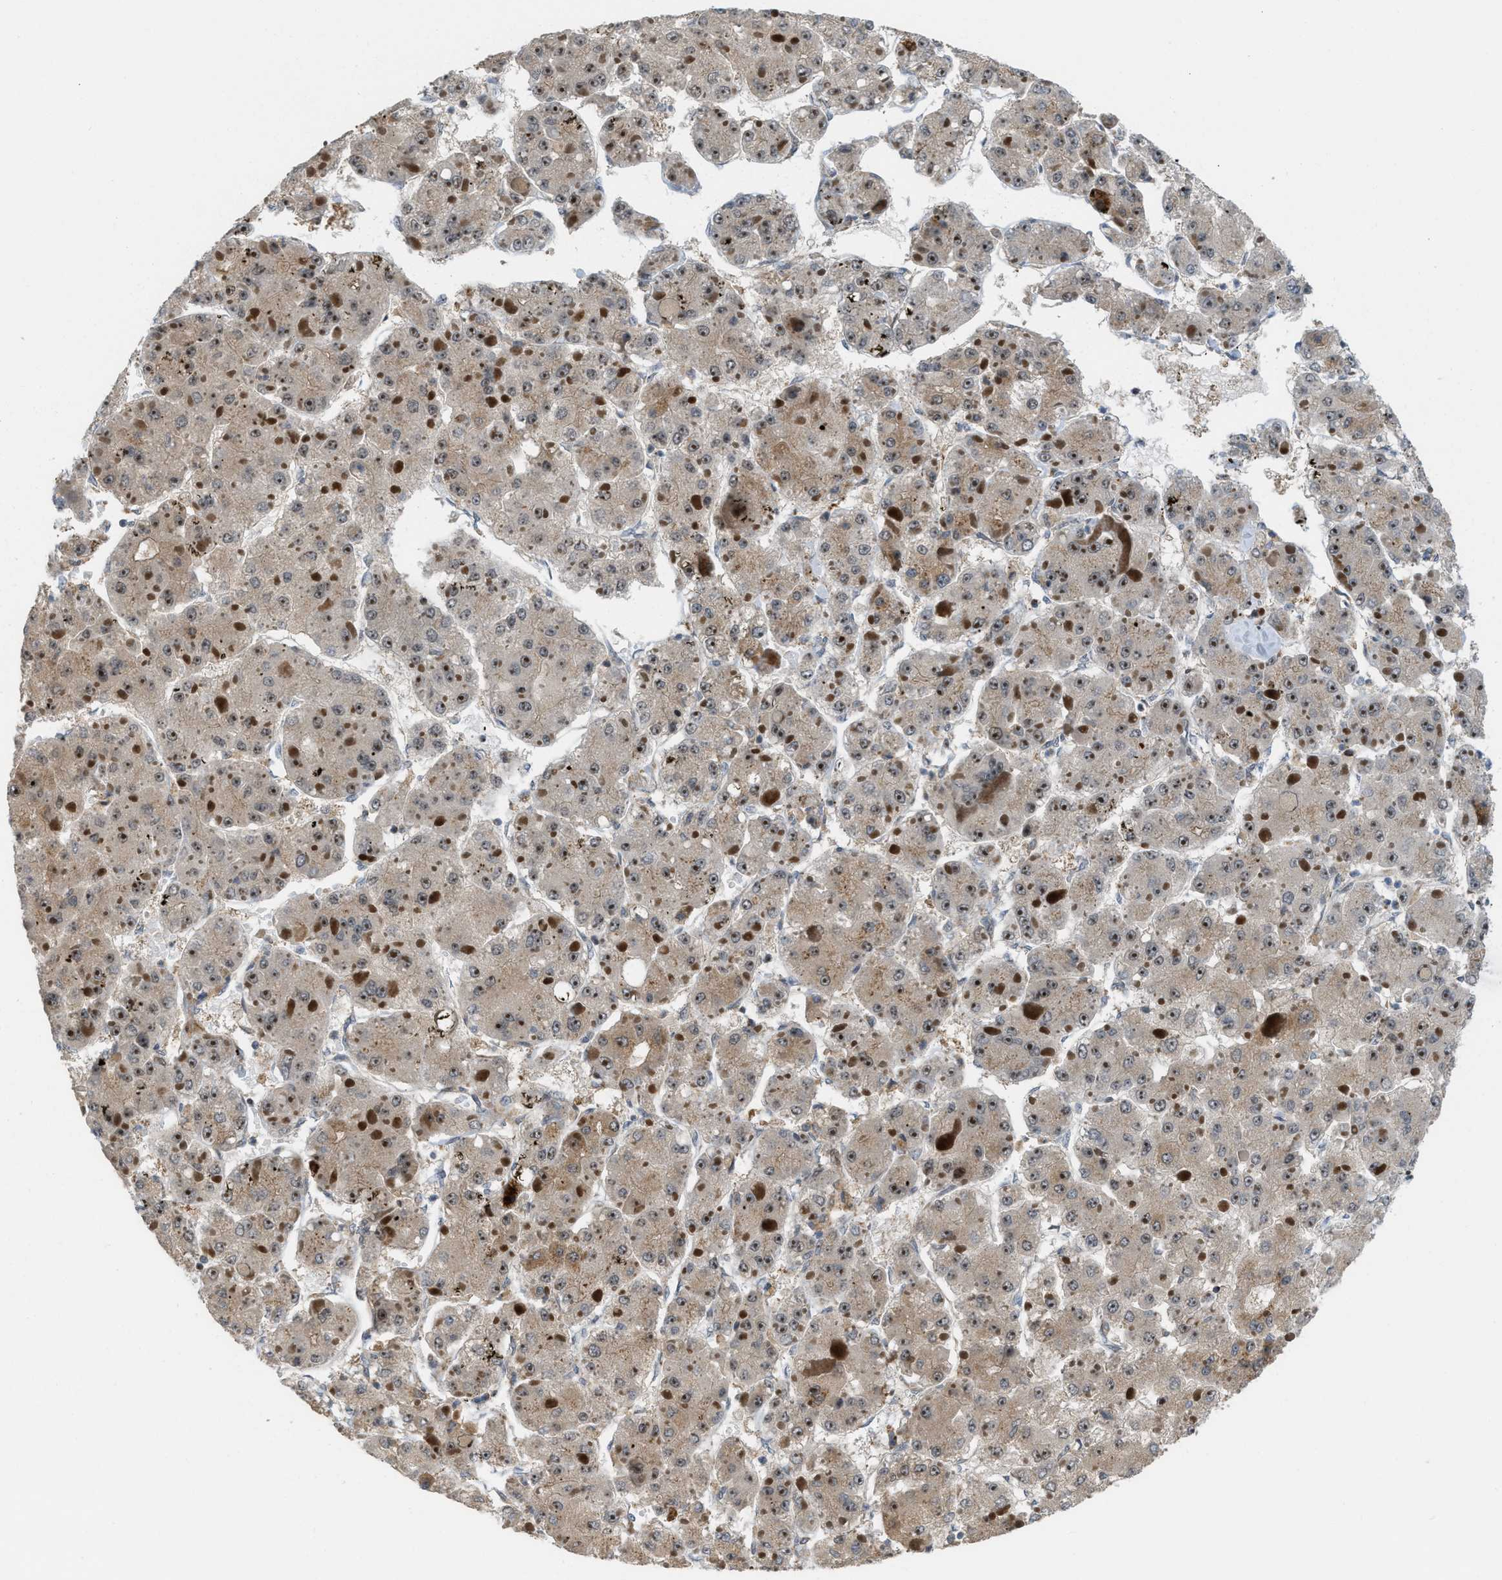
{"staining": {"intensity": "moderate", "quantity": ">75%", "location": "cytoplasmic/membranous,nuclear"}, "tissue": "liver cancer", "cell_type": "Tumor cells", "image_type": "cancer", "snomed": [{"axis": "morphology", "description": "Carcinoma, Hepatocellular, NOS"}, {"axis": "topography", "description": "Liver"}], "caption": "The photomicrograph reveals staining of liver hepatocellular carcinoma, revealing moderate cytoplasmic/membranous and nuclear protein expression (brown color) within tumor cells.", "gene": "DIPK1A", "patient": {"sex": "female", "age": 73}}